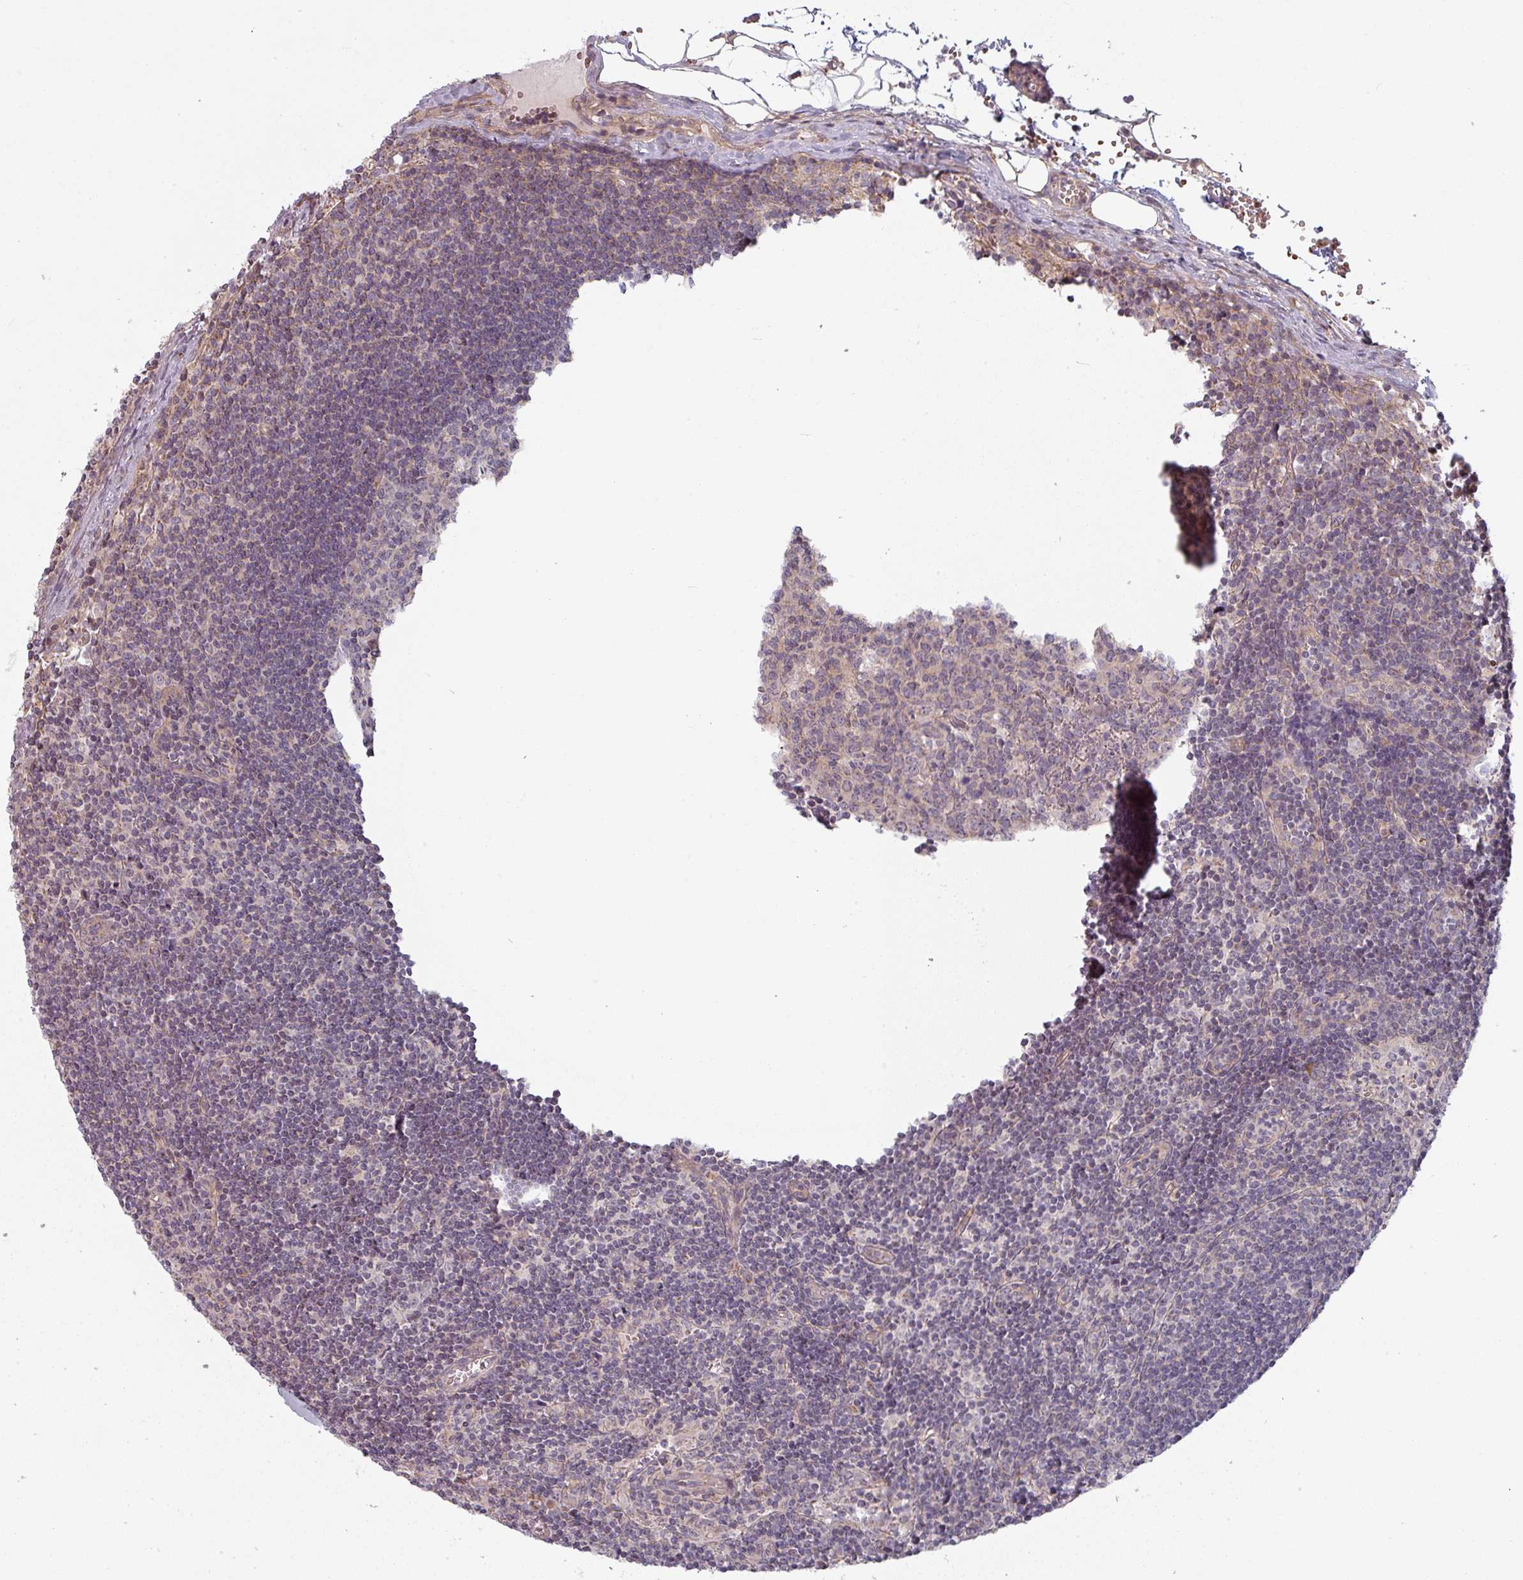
{"staining": {"intensity": "negative", "quantity": "none", "location": "none"}, "tissue": "lymph node", "cell_type": "Germinal center cells", "image_type": "normal", "snomed": [{"axis": "morphology", "description": "Normal tissue, NOS"}, {"axis": "topography", "description": "Lymph node"}], "caption": "The histopathology image exhibits no staining of germinal center cells in unremarkable lymph node. (Immunohistochemistry, brightfield microscopy, high magnification).", "gene": "PLEKHJ1", "patient": {"sex": "female", "age": 29}}